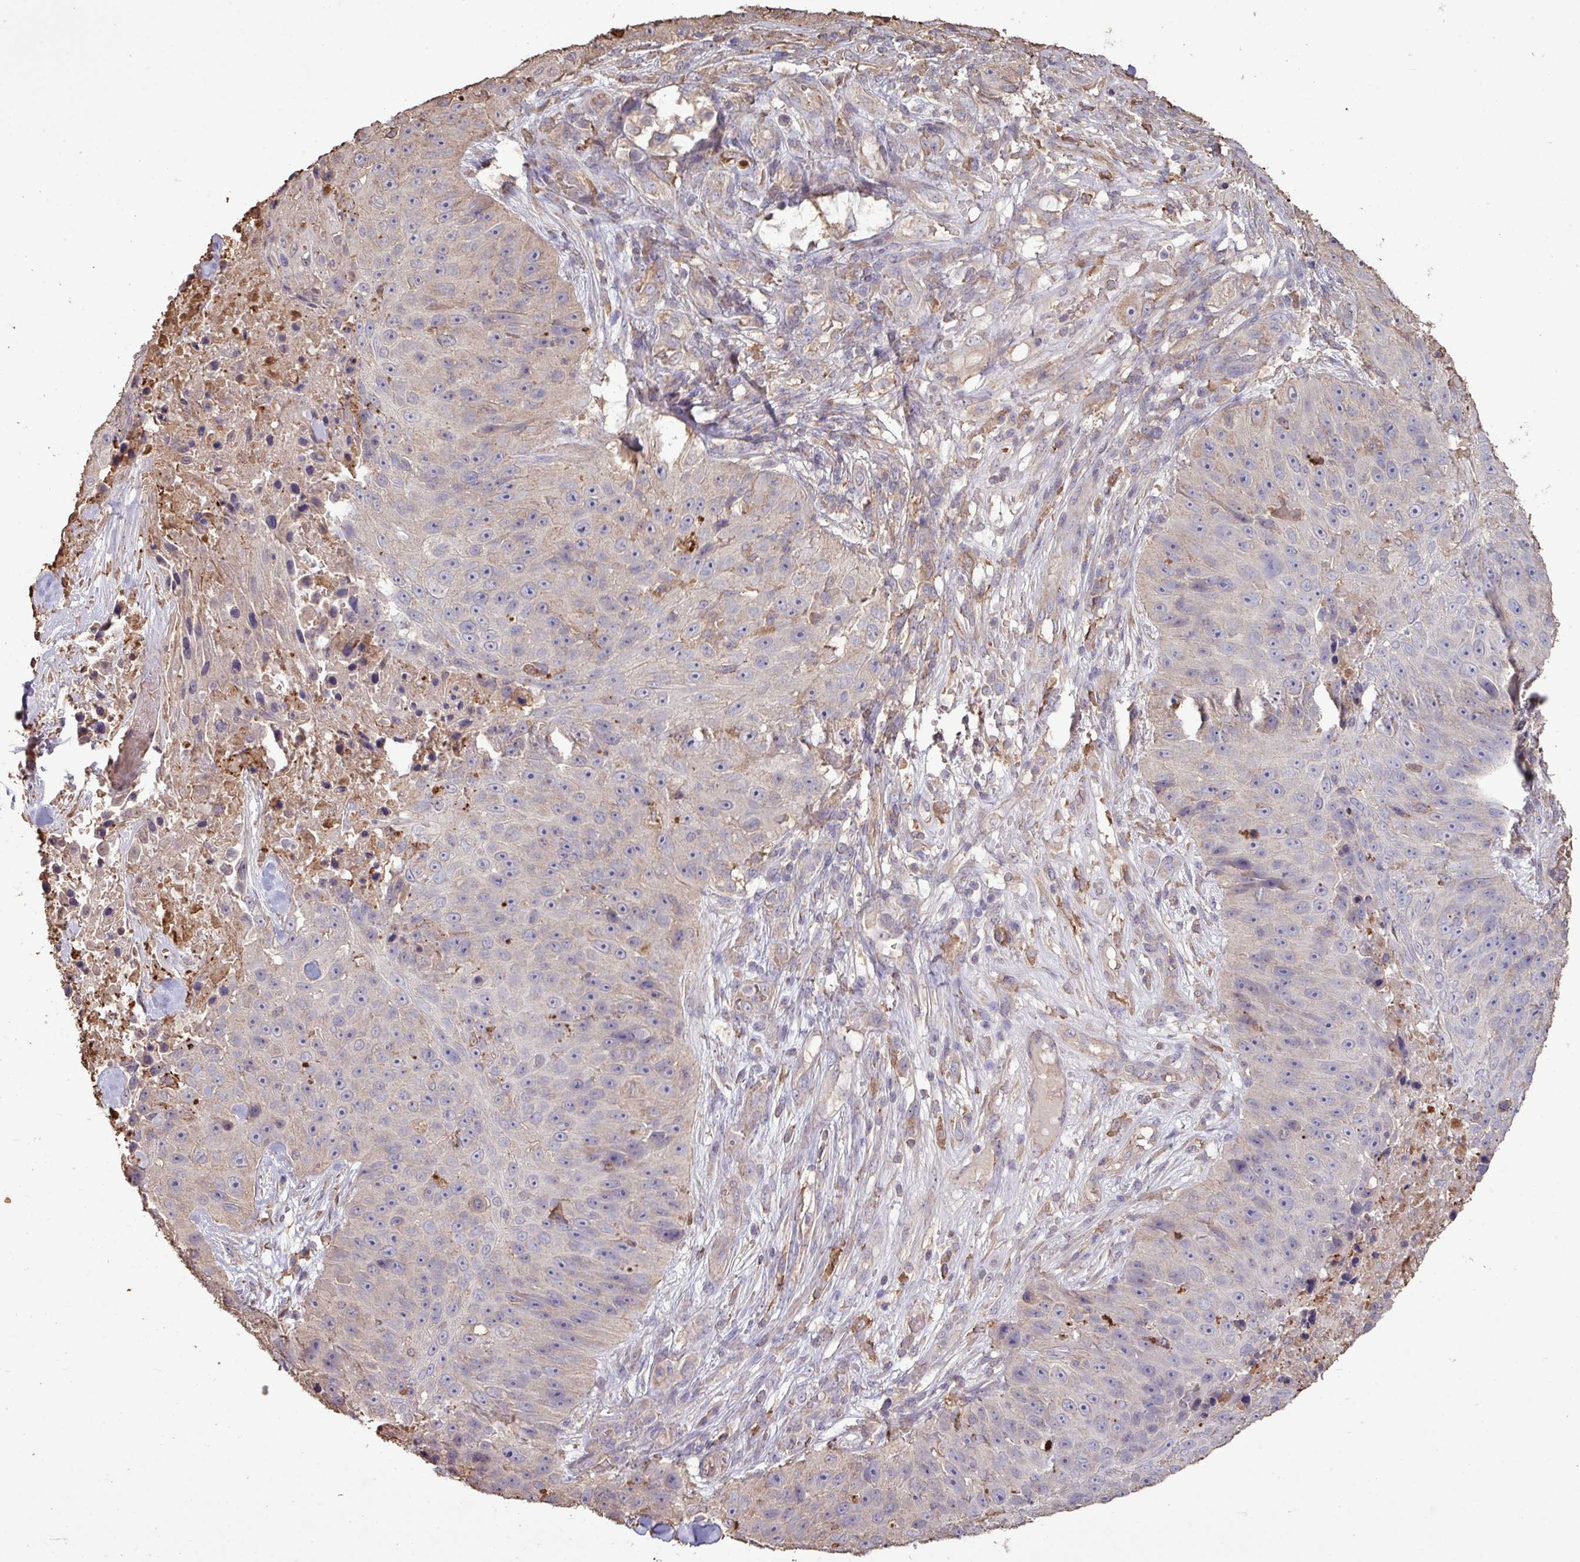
{"staining": {"intensity": "negative", "quantity": "none", "location": "none"}, "tissue": "skin cancer", "cell_type": "Tumor cells", "image_type": "cancer", "snomed": [{"axis": "morphology", "description": "Squamous cell carcinoma, NOS"}, {"axis": "topography", "description": "Skin"}], "caption": "Histopathology image shows no significant protein staining in tumor cells of skin cancer.", "gene": "CAMK2B", "patient": {"sex": "female", "age": 87}}